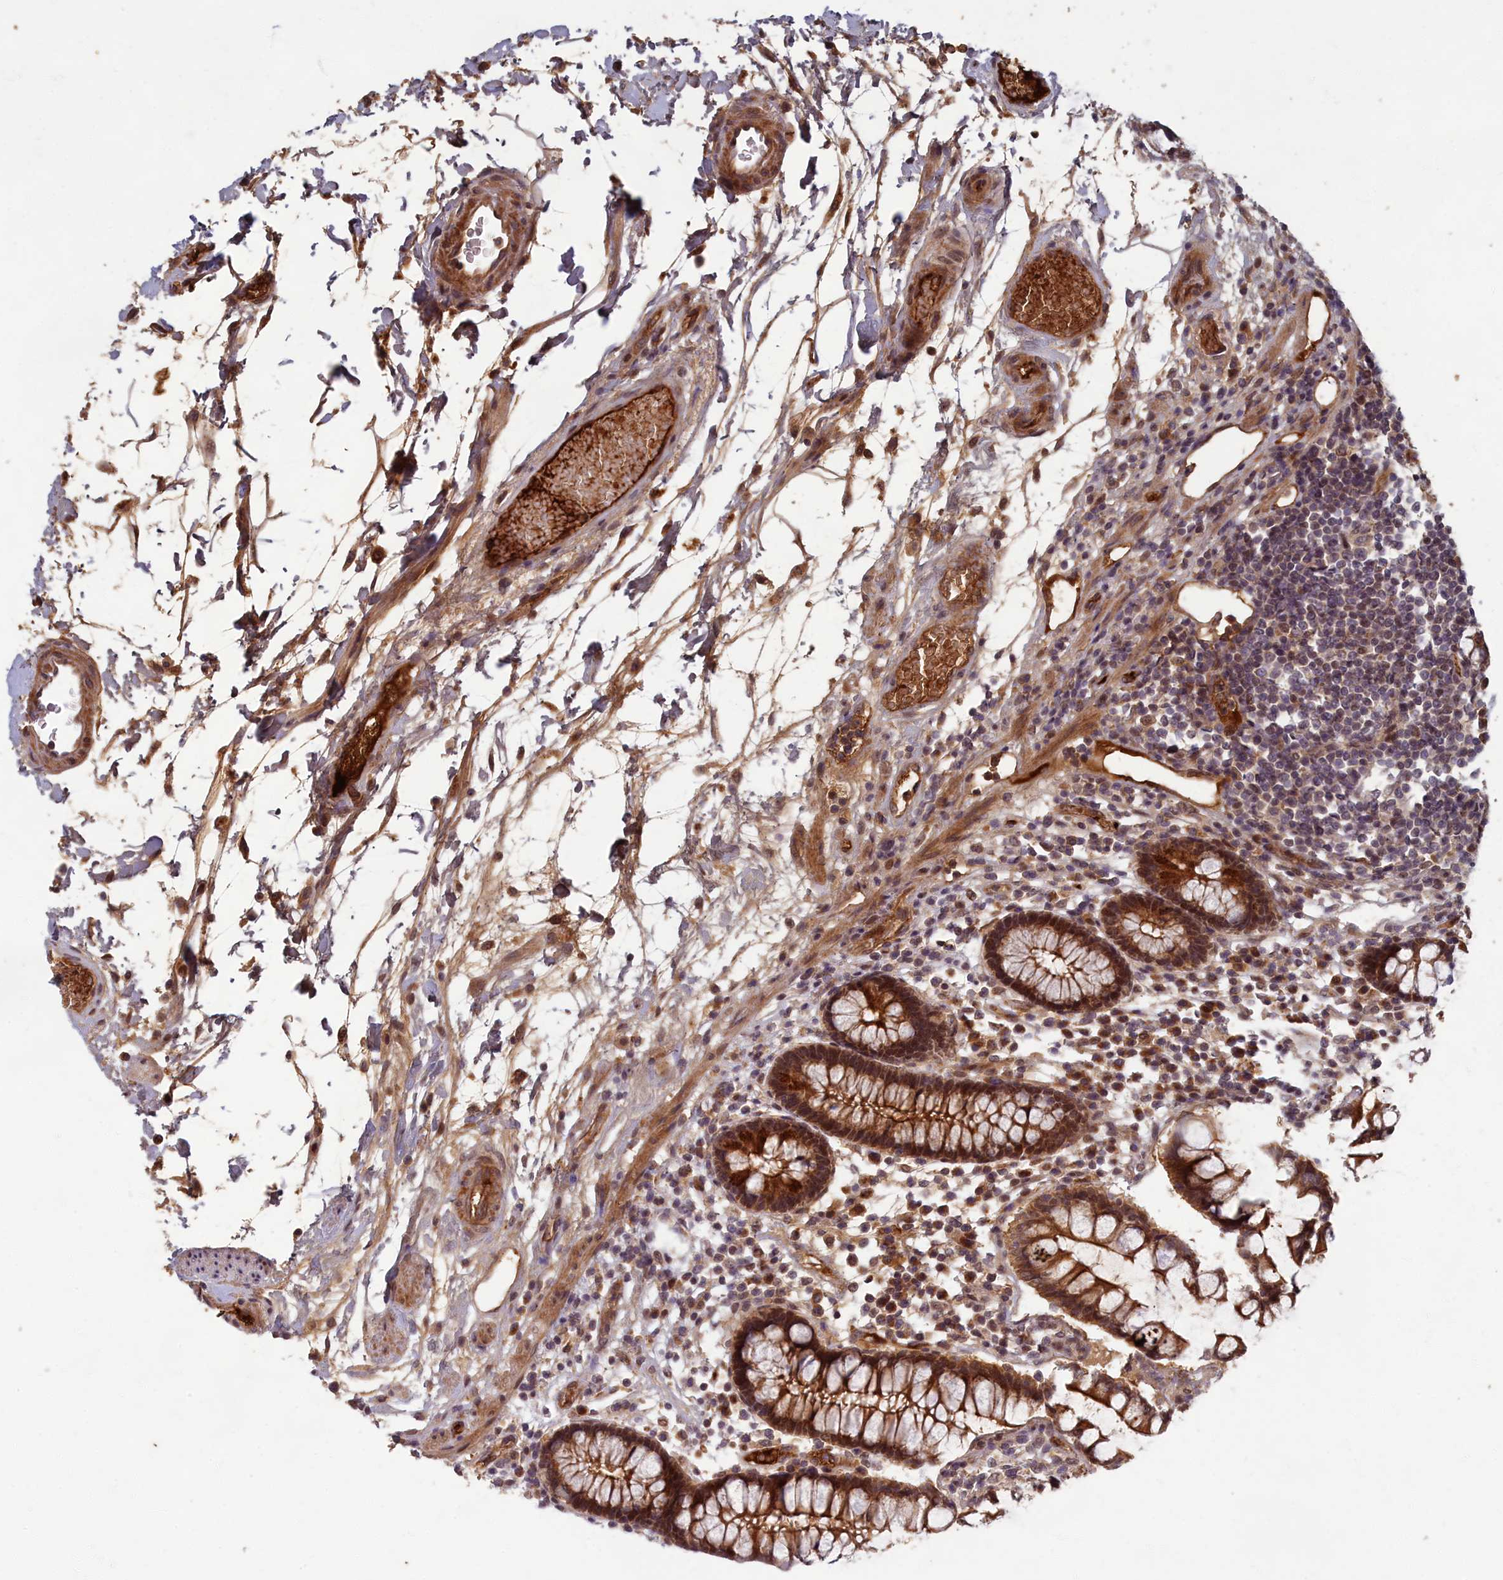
{"staining": {"intensity": "moderate", "quantity": ">75%", "location": "cytoplasmic/membranous"}, "tissue": "colon", "cell_type": "Endothelial cells", "image_type": "normal", "snomed": [{"axis": "morphology", "description": "Normal tissue, NOS"}, {"axis": "topography", "description": "Colon"}], "caption": "Protein staining displays moderate cytoplasmic/membranous expression in approximately >75% of endothelial cells in normal colon.", "gene": "EARS2", "patient": {"sex": "female", "age": 79}}